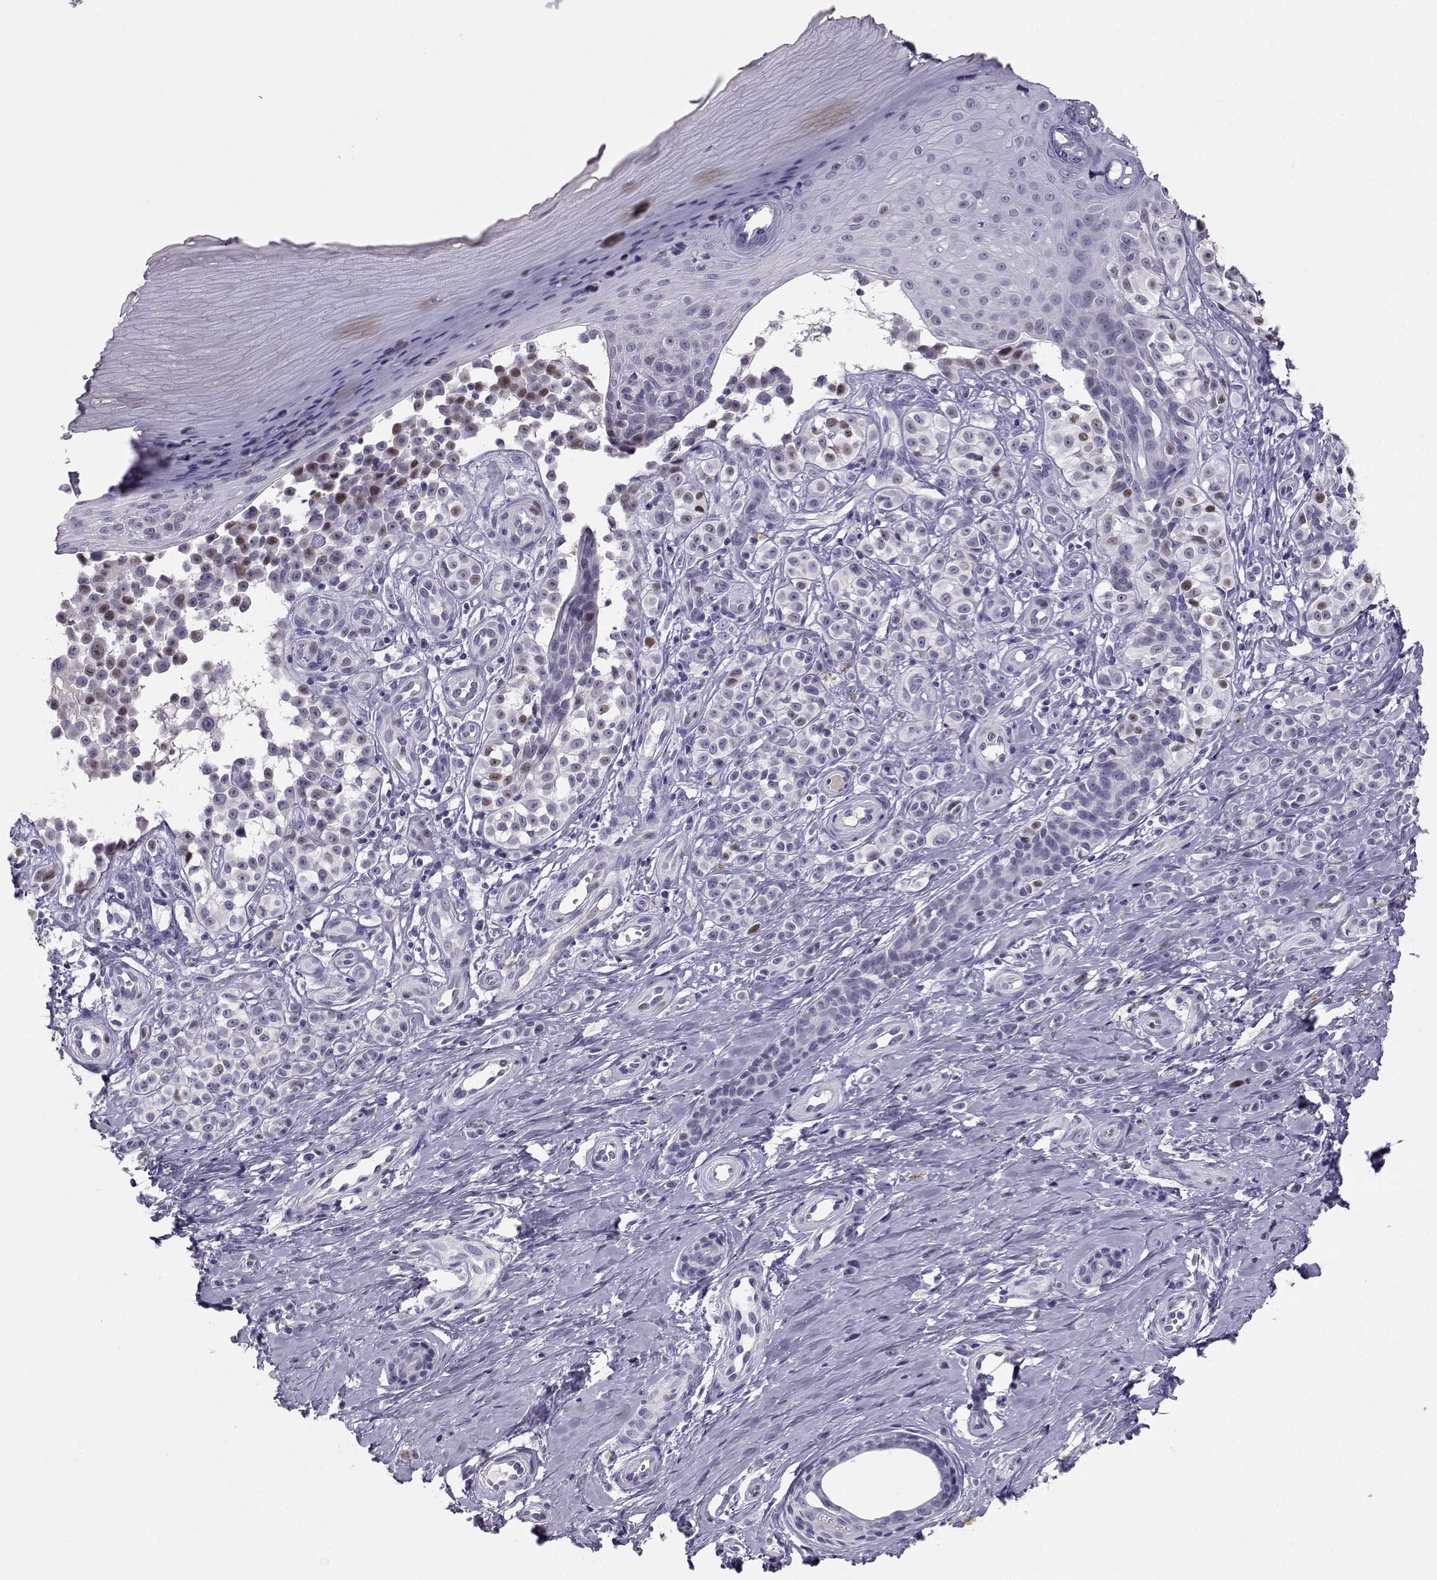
{"staining": {"intensity": "moderate", "quantity": "<25%", "location": "nuclear"}, "tissue": "melanoma", "cell_type": "Tumor cells", "image_type": "cancer", "snomed": [{"axis": "morphology", "description": "Malignant melanoma, NOS"}, {"axis": "topography", "description": "Skin"}], "caption": "The immunohistochemical stain highlights moderate nuclear staining in tumor cells of melanoma tissue. (DAB = brown stain, brightfield microscopy at high magnification).", "gene": "OPN5", "patient": {"sex": "female", "age": 76}}